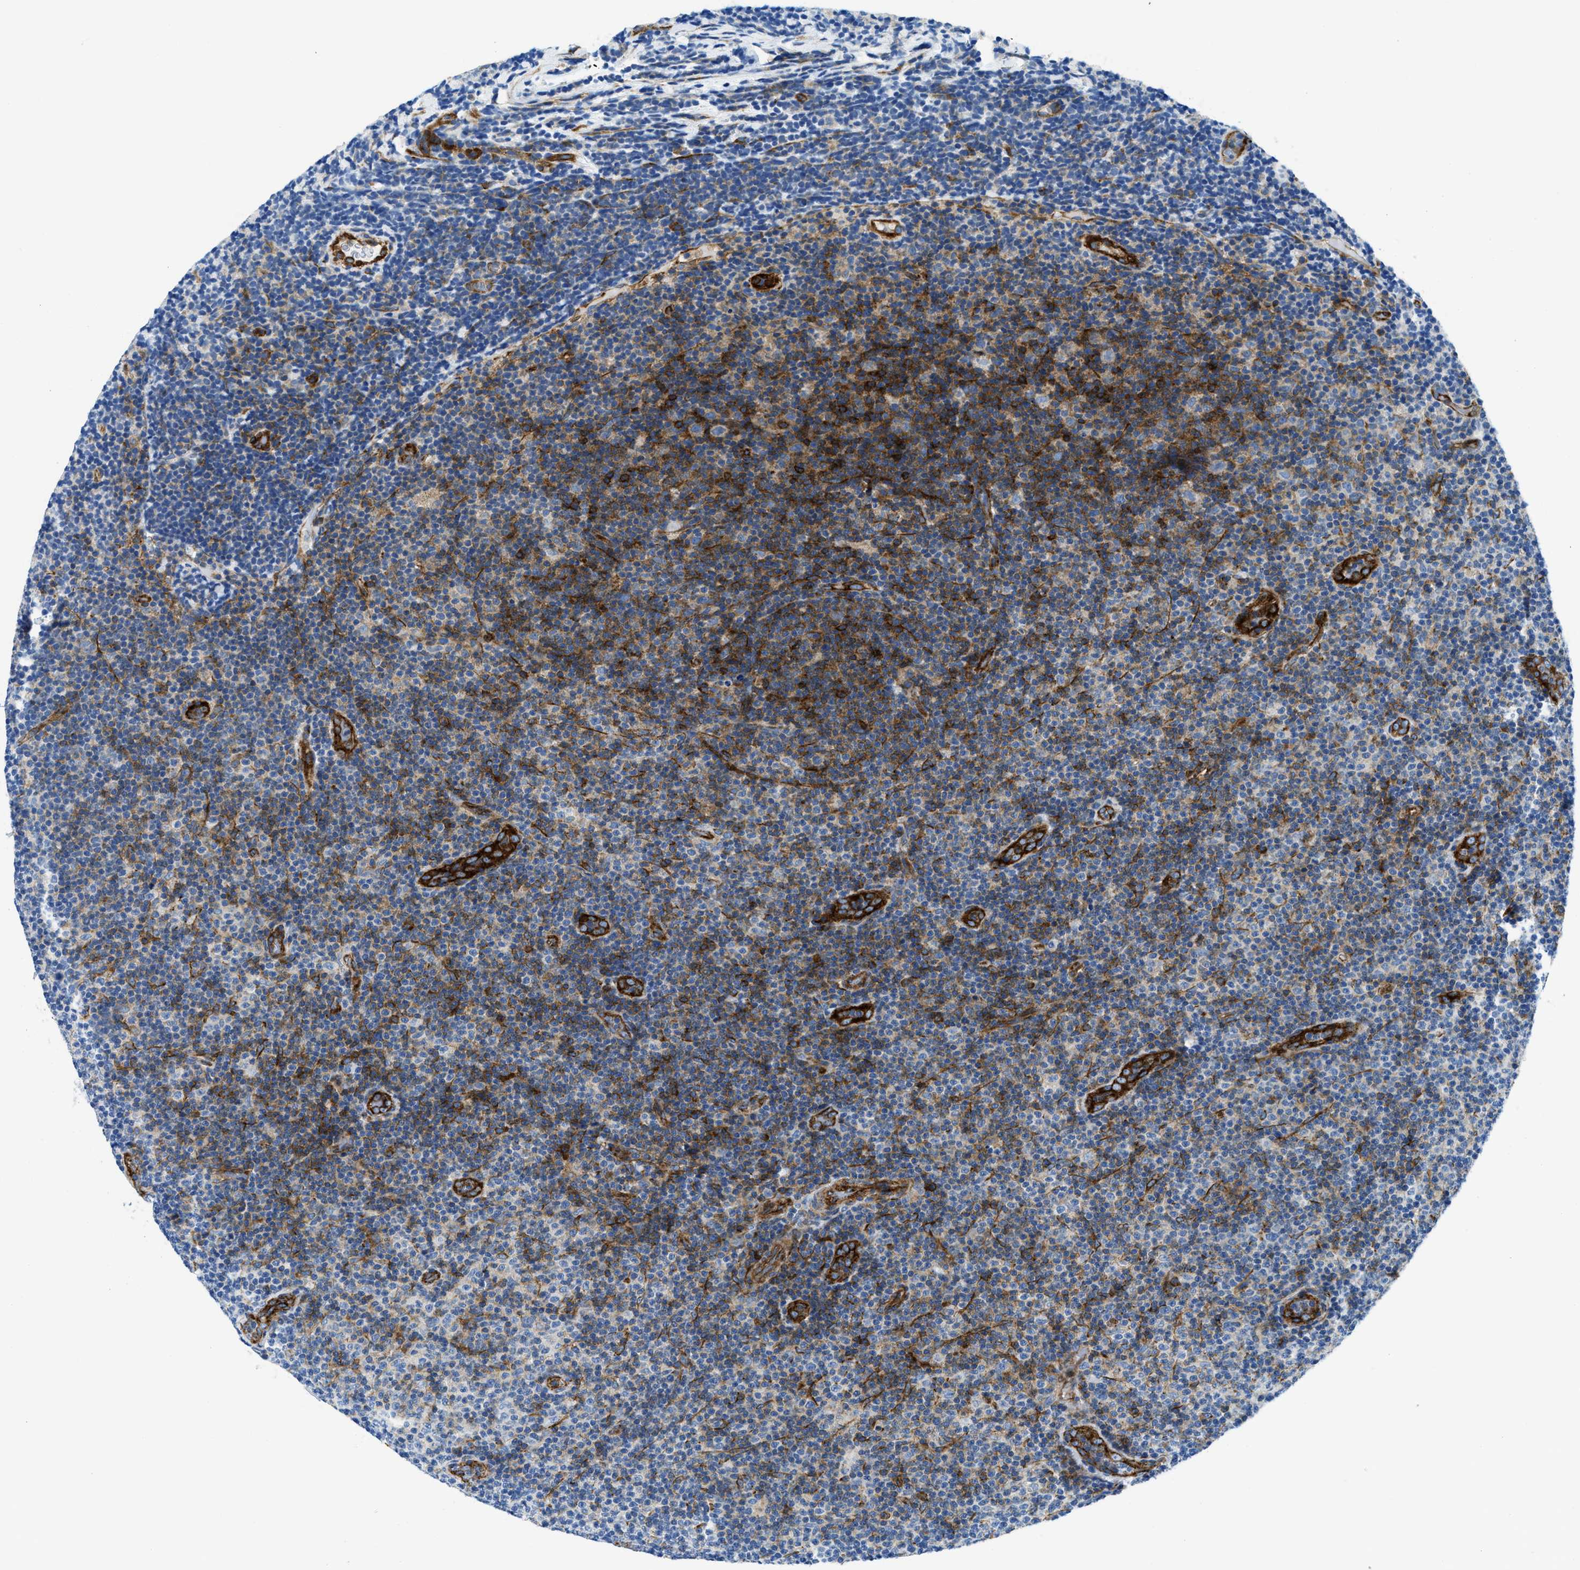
{"staining": {"intensity": "weak", "quantity": "25%-75%", "location": "cytoplasmic/membranous"}, "tissue": "lymphoma", "cell_type": "Tumor cells", "image_type": "cancer", "snomed": [{"axis": "morphology", "description": "Malignant lymphoma, non-Hodgkin's type, Low grade"}, {"axis": "topography", "description": "Lymph node"}], "caption": "Immunohistochemical staining of human low-grade malignant lymphoma, non-Hodgkin's type reveals weak cytoplasmic/membranous protein expression in about 25%-75% of tumor cells.", "gene": "CUTA", "patient": {"sex": "male", "age": 83}}